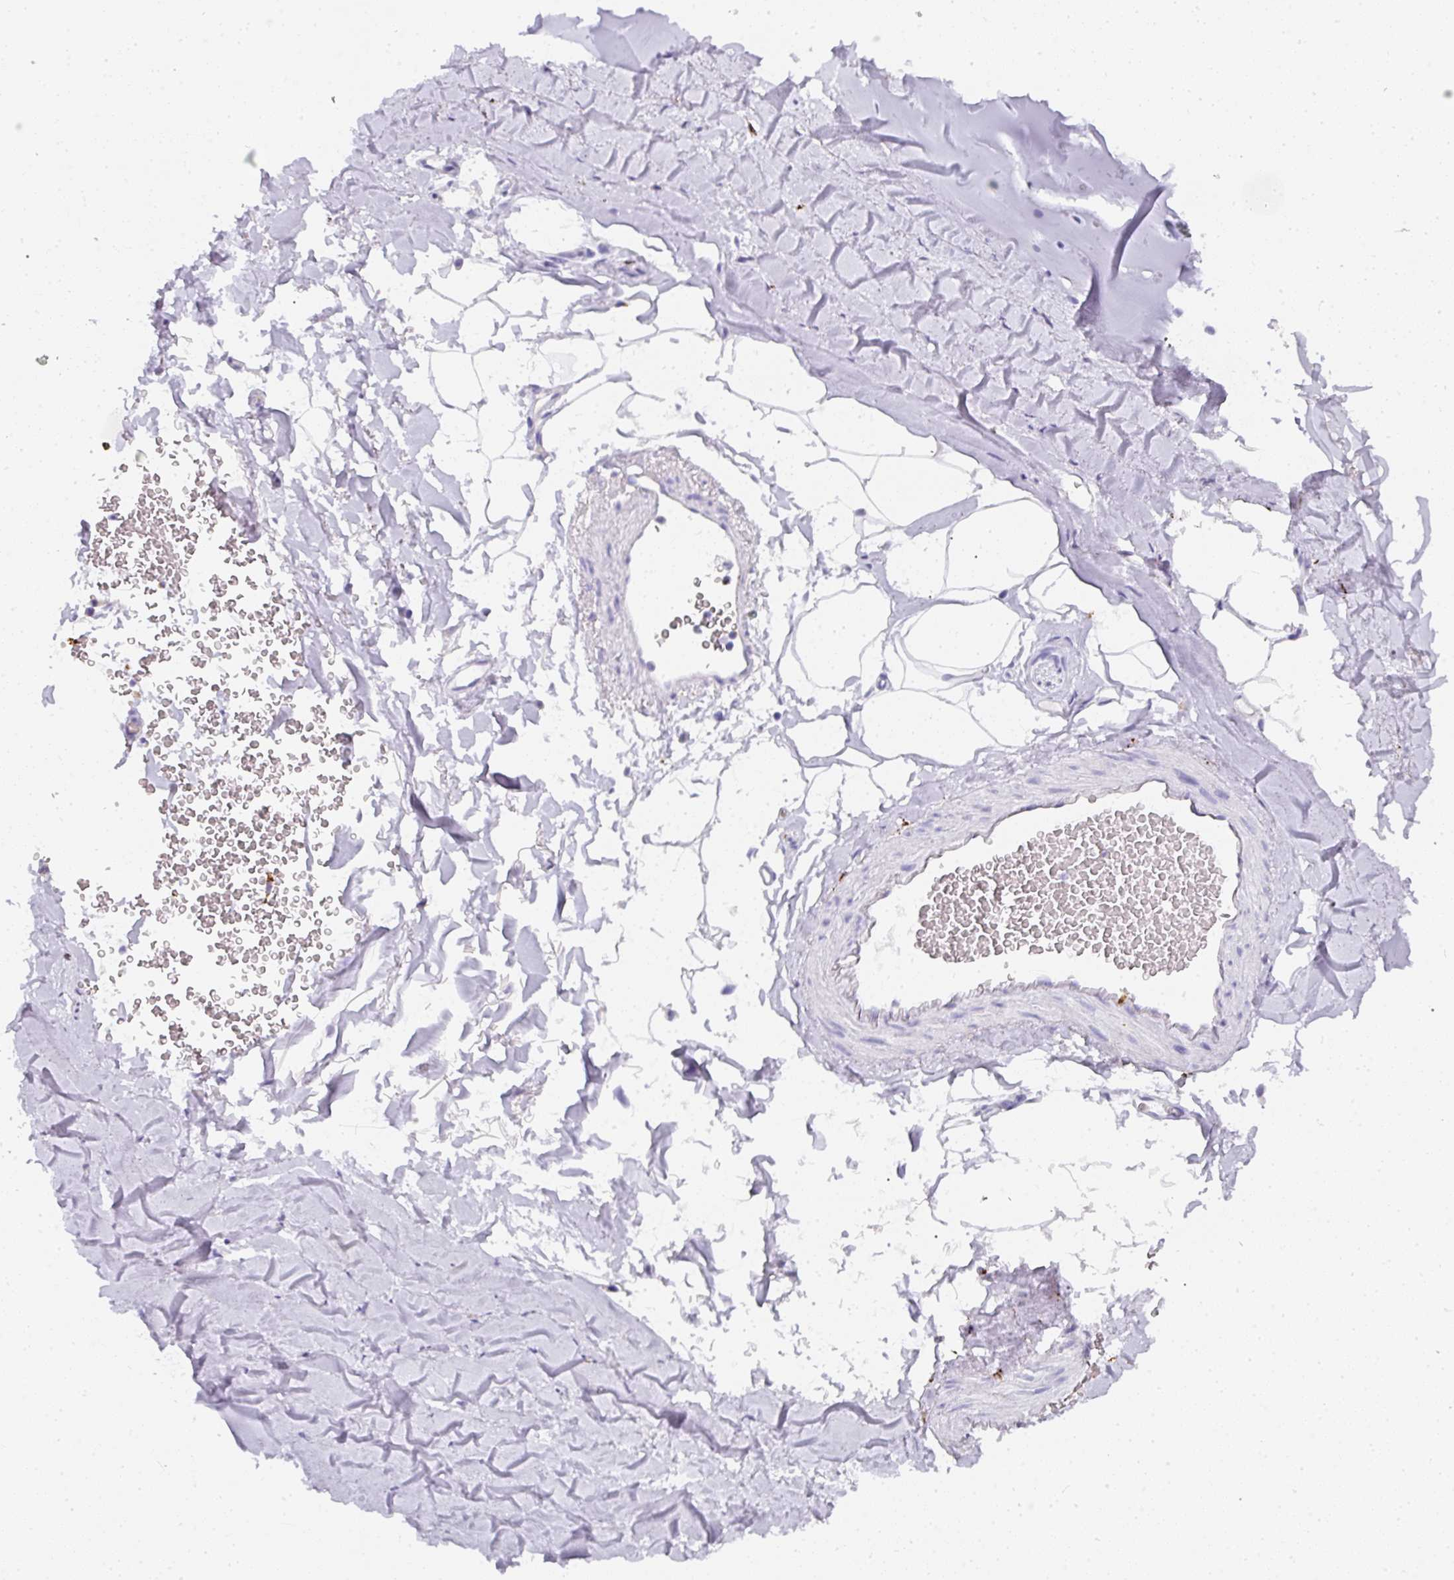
{"staining": {"intensity": "negative", "quantity": "none", "location": "none"}, "tissue": "adipose tissue", "cell_type": "Adipocytes", "image_type": "normal", "snomed": [{"axis": "morphology", "description": "Normal tissue, NOS"}, {"axis": "topography", "description": "Cartilage tissue"}, {"axis": "topography", "description": "Bronchus"}], "caption": "The IHC histopathology image has no significant positivity in adipocytes of adipose tissue. Nuclei are stained in blue.", "gene": "MMACHC", "patient": {"sex": "female", "age": 72}}